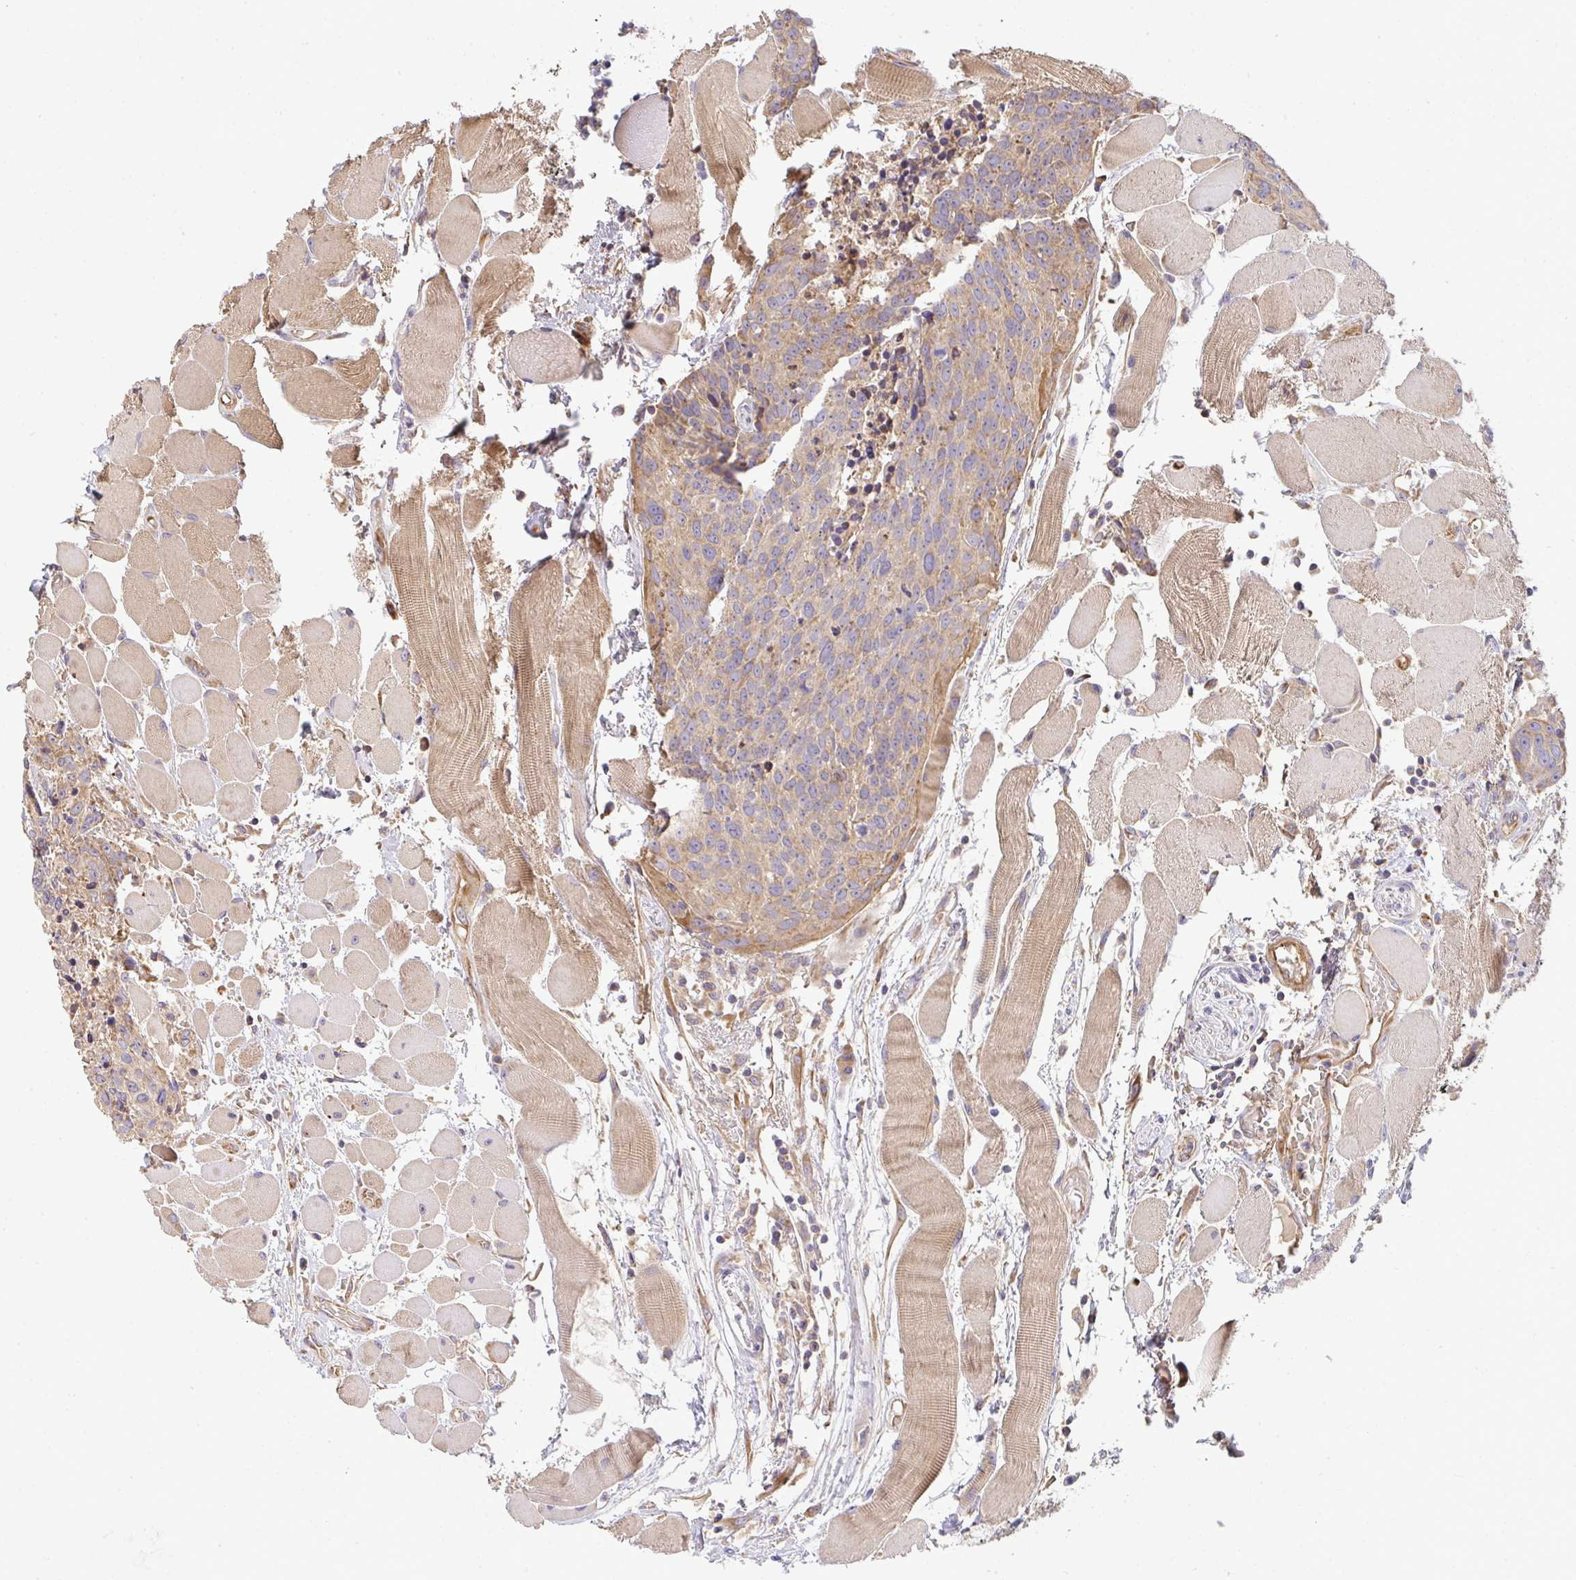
{"staining": {"intensity": "weak", "quantity": ">75%", "location": "cytoplasmic/membranous"}, "tissue": "head and neck cancer", "cell_type": "Tumor cells", "image_type": "cancer", "snomed": [{"axis": "morphology", "description": "Squamous cell carcinoma, NOS"}, {"axis": "topography", "description": "Oral tissue"}, {"axis": "topography", "description": "Head-Neck"}], "caption": "DAB immunohistochemical staining of human head and neck squamous cell carcinoma reveals weak cytoplasmic/membranous protein staining in about >75% of tumor cells.", "gene": "B4GALT6", "patient": {"sex": "male", "age": 64}}